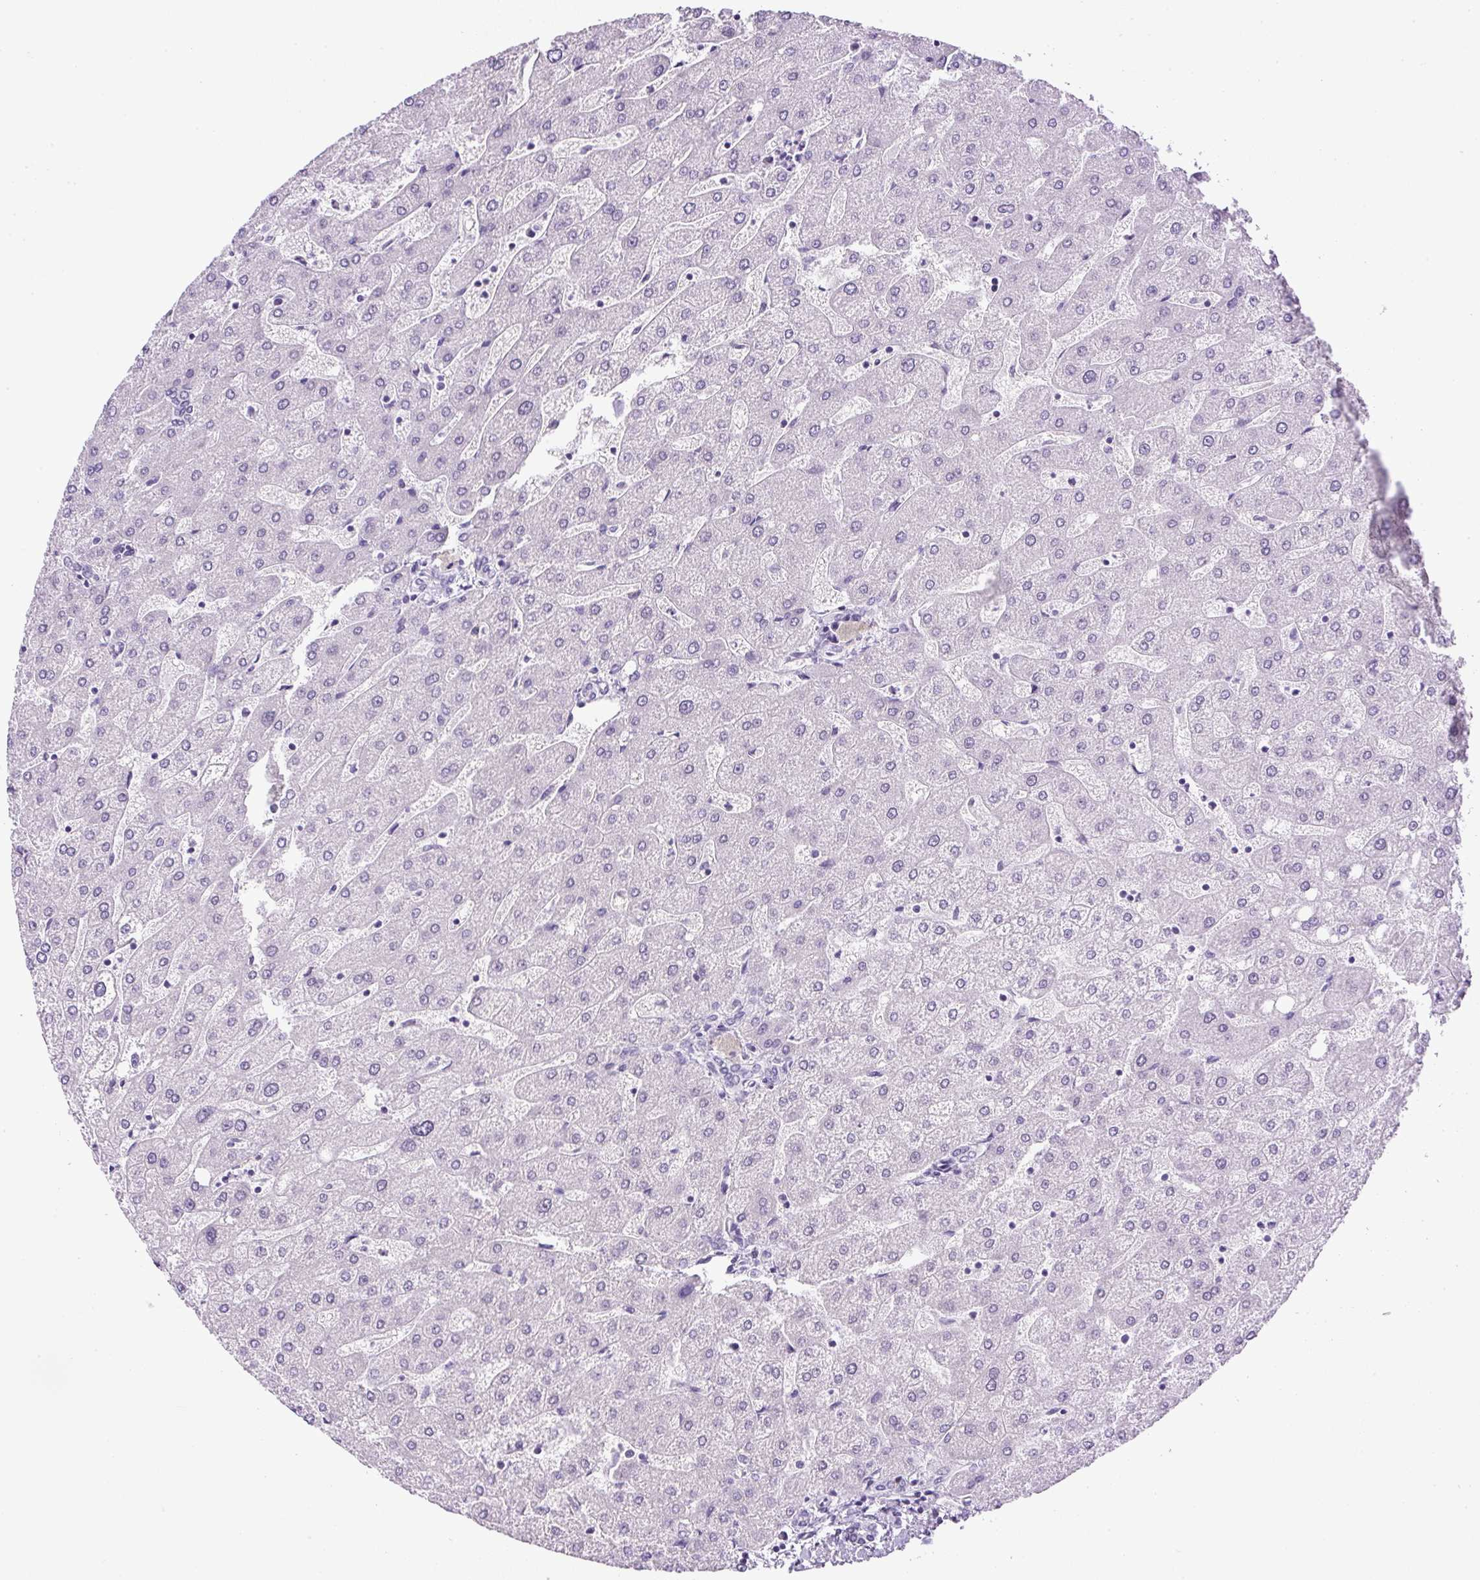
{"staining": {"intensity": "negative", "quantity": "none", "location": "none"}, "tissue": "liver", "cell_type": "Cholangiocytes", "image_type": "normal", "snomed": [{"axis": "morphology", "description": "Normal tissue, NOS"}, {"axis": "topography", "description": "Liver"}], "caption": "Immunohistochemistry (IHC) micrograph of unremarkable liver: liver stained with DAB displays no significant protein staining in cholangiocytes.", "gene": "RHBDD2", "patient": {"sex": "male", "age": 67}}